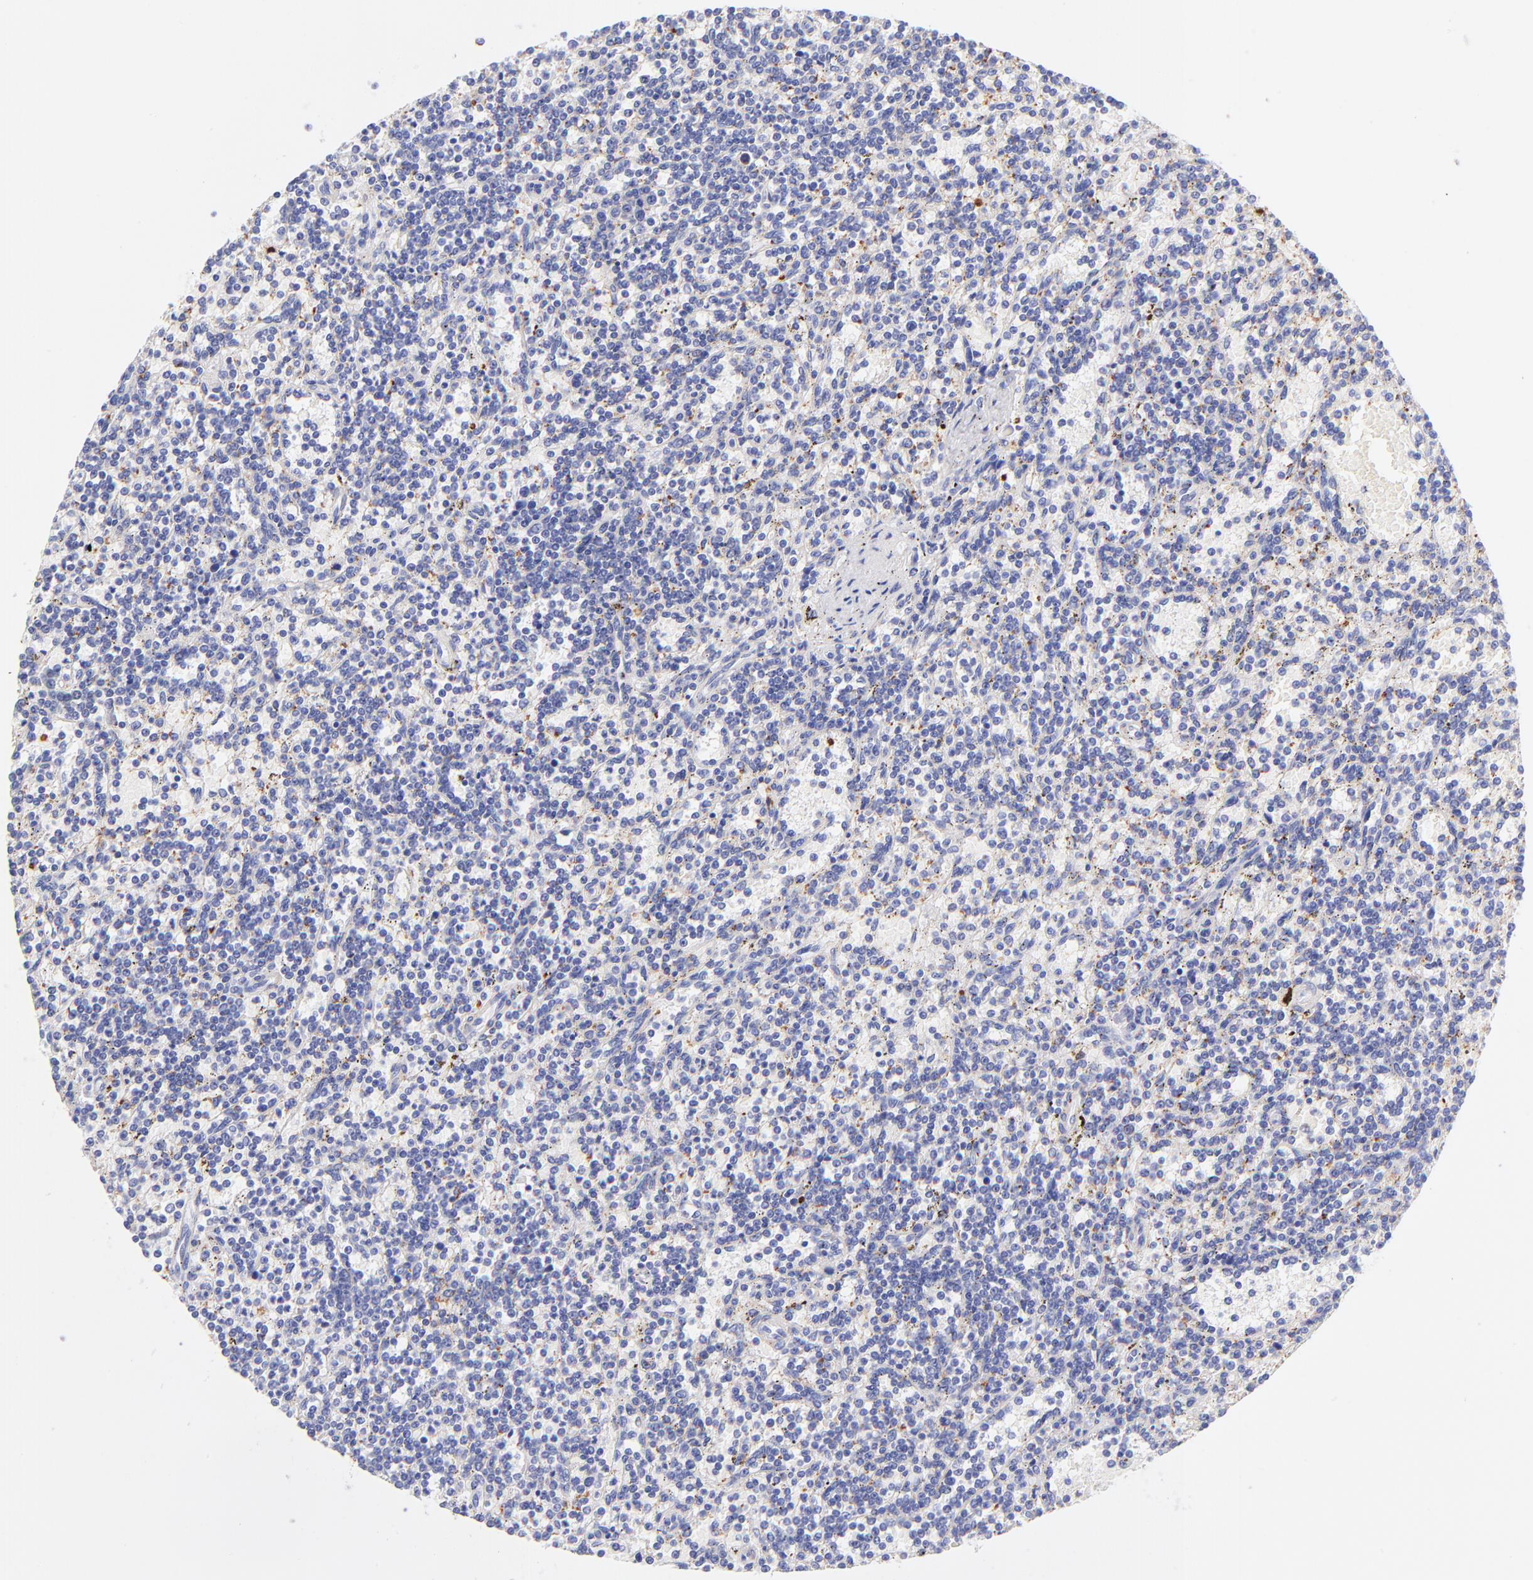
{"staining": {"intensity": "negative", "quantity": "none", "location": "none"}, "tissue": "lymphoma", "cell_type": "Tumor cells", "image_type": "cancer", "snomed": [{"axis": "morphology", "description": "Malignant lymphoma, non-Hodgkin's type, Low grade"}, {"axis": "topography", "description": "Spleen"}], "caption": "Malignant lymphoma, non-Hodgkin's type (low-grade) was stained to show a protein in brown. There is no significant staining in tumor cells. The staining is performed using DAB brown chromogen with nuclei counter-stained in using hematoxylin.", "gene": "SPARC", "patient": {"sex": "male", "age": 73}}